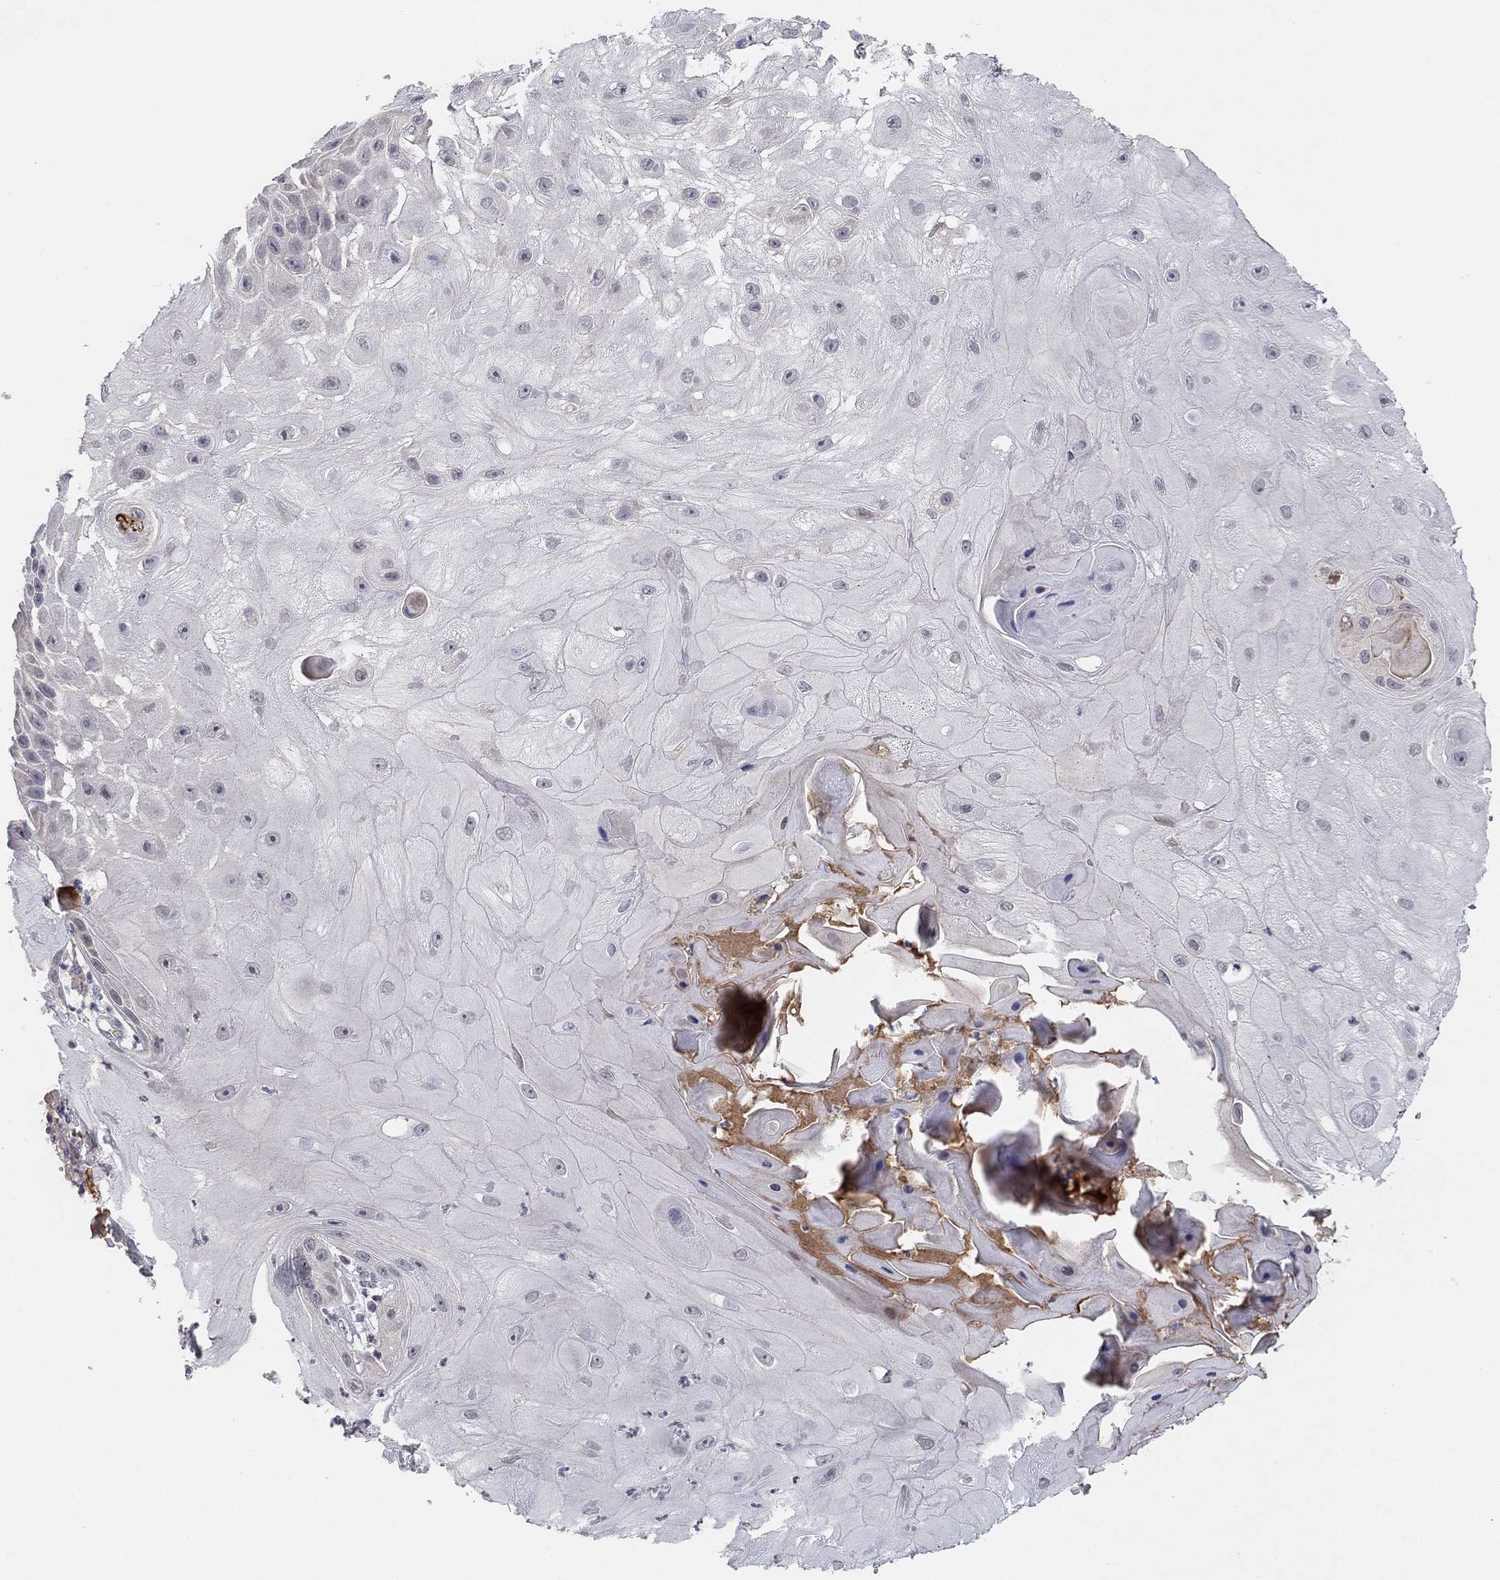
{"staining": {"intensity": "negative", "quantity": "none", "location": "none"}, "tissue": "skin cancer", "cell_type": "Tumor cells", "image_type": "cancer", "snomed": [{"axis": "morphology", "description": "Normal tissue, NOS"}, {"axis": "morphology", "description": "Squamous cell carcinoma, NOS"}, {"axis": "topography", "description": "Skin"}], "caption": "Squamous cell carcinoma (skin) was stained to show a protein in brown. There is no significant positivity in tumor cells.", "gene": "AMN1", "patient": {"sex": "male", "age": 79}}